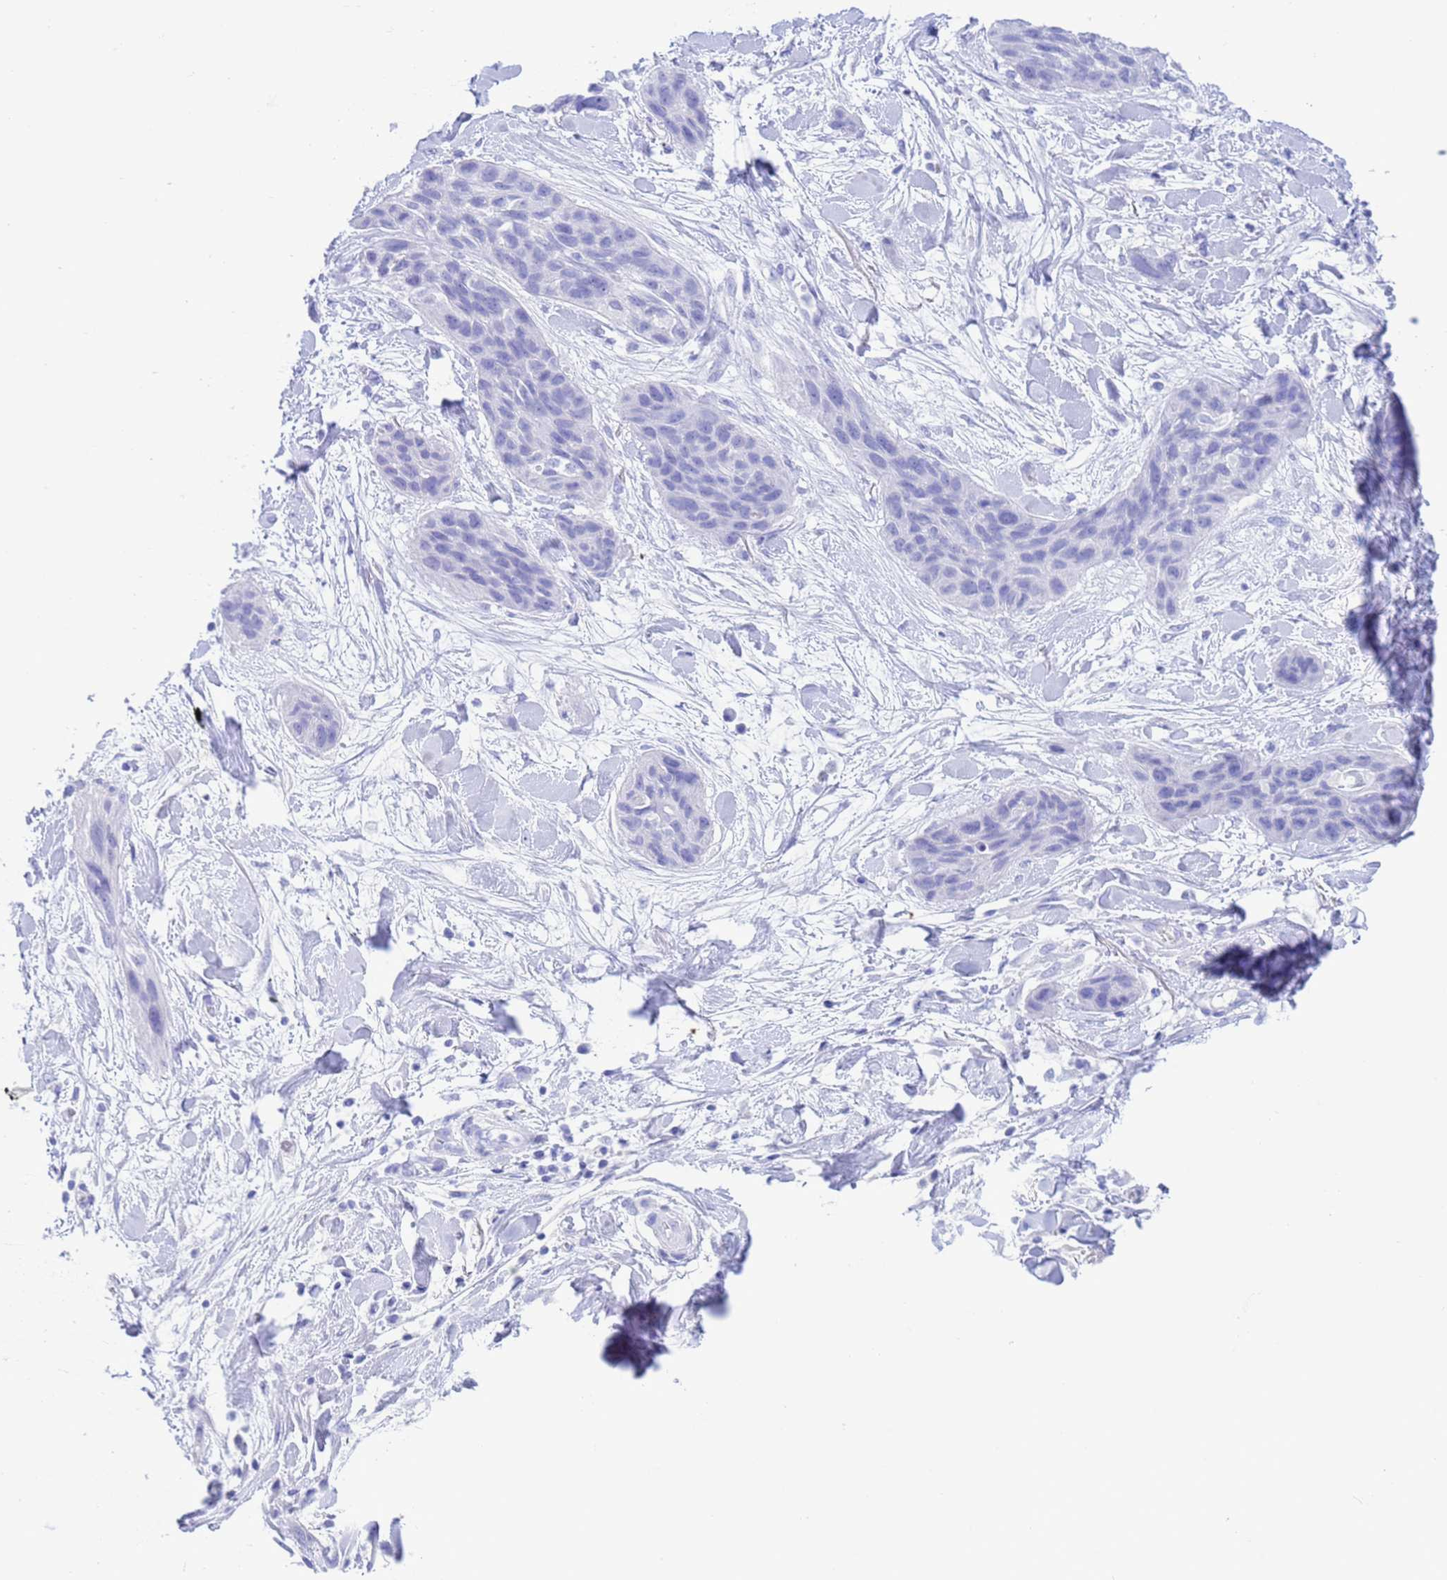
{"staining": {"intensity": "negative", "quantity": "none", "location": "none"}, "tissue": "lung cancer", "cell_type": "Tumor cells", "image_type": "cancer", "snomed": [{"axis": "morphology", "description": "Squamous cell carcinoma, NOS"}, {"axis": "topography", "description": "Lung"}], "caption": "The histopathology image reveals no staining of tumor cells in squamous cell carcinoma (lung). The staining was performed using DAB to visualize the protein expression in brown, while the nuclei were stained in blue with hematoxylin (Magnification: 20x).", "gene": "GSTM1", "patient": {"sex": "female", "age": 70}}